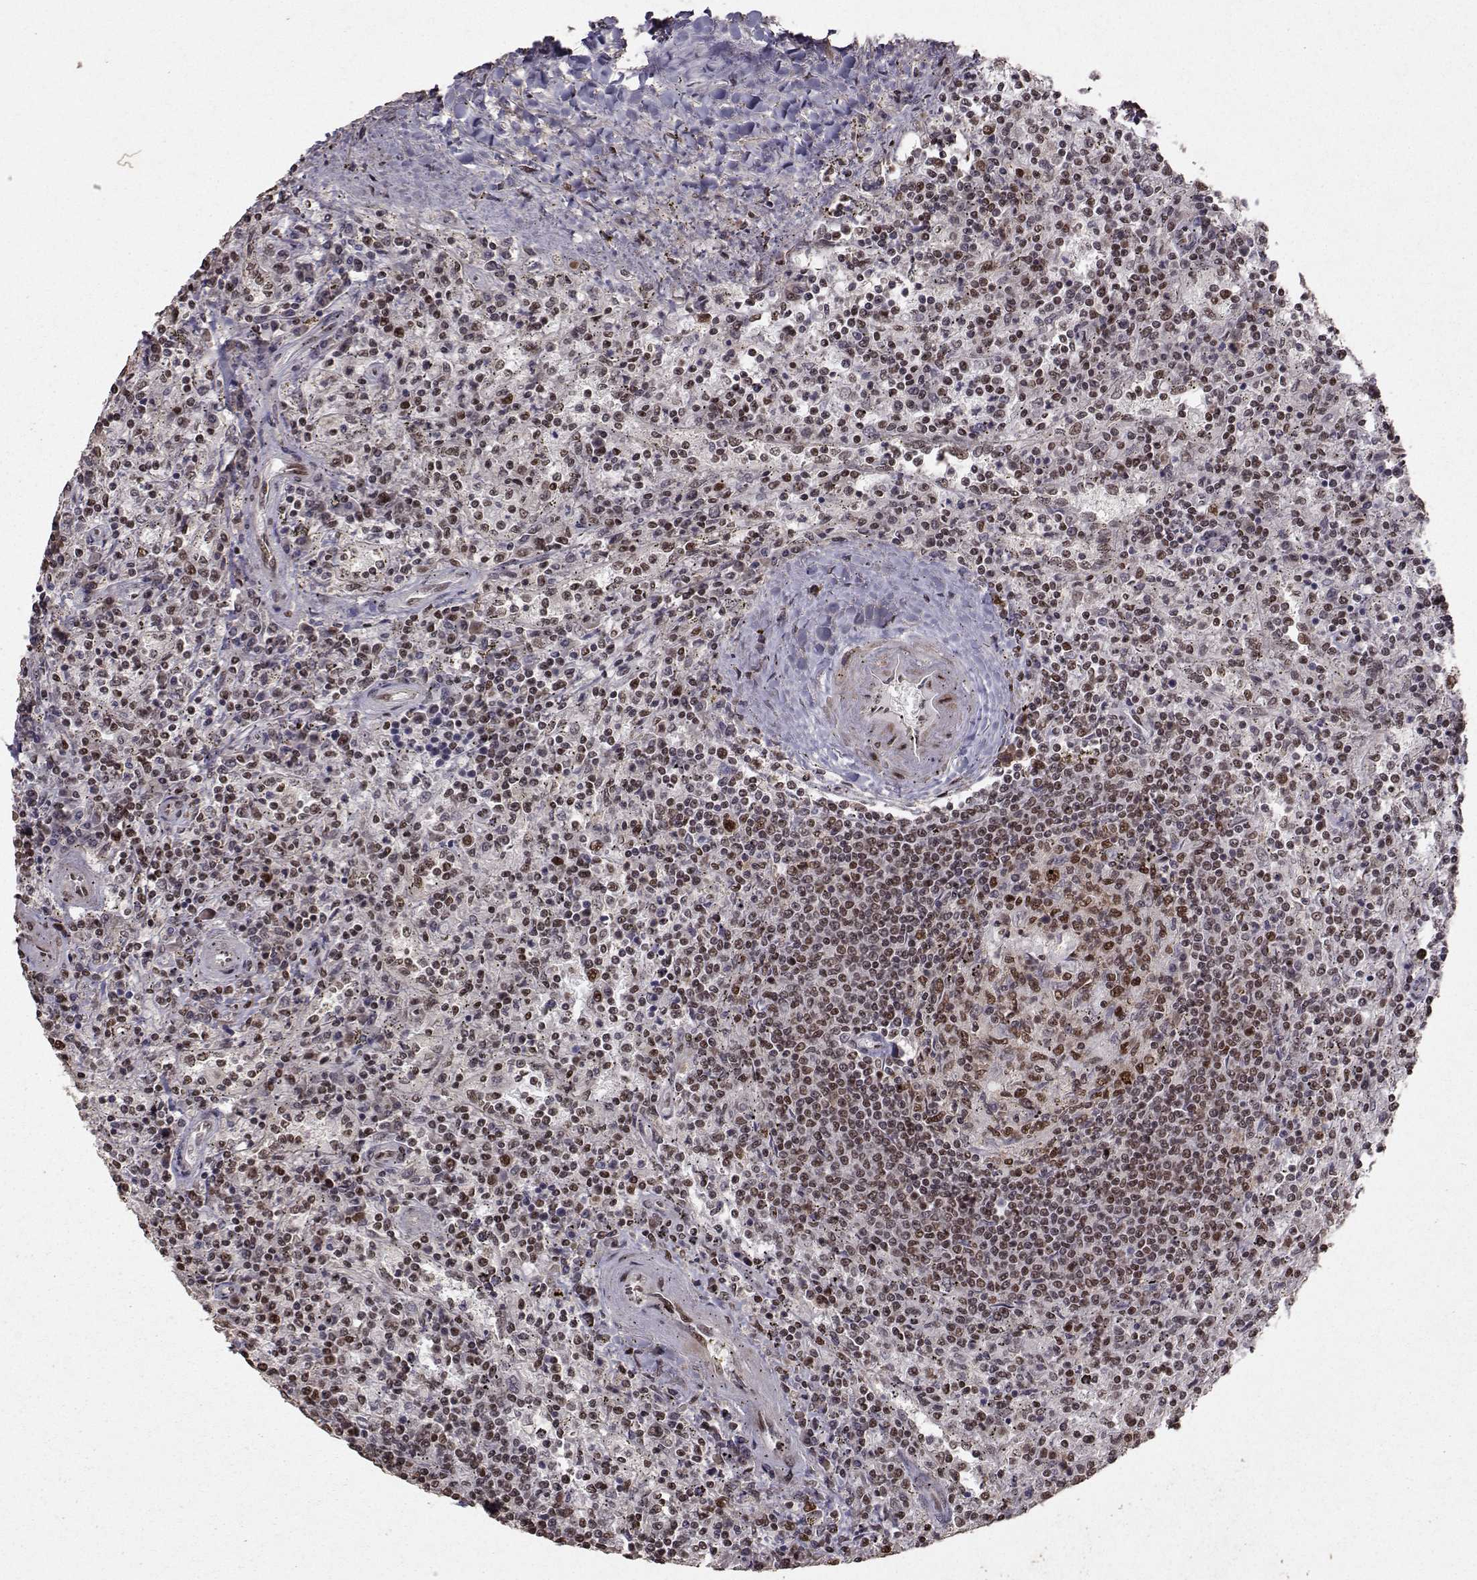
{"staining": {"intensity": "moderate", "quantity": "25%-75%", "location": "nuclear"}, "tissue": "lymphoma", "cell_type": "Tumor cells", "image_type": "cancer", "snomed": [{"axis": "morphology", "description": "Malignant lymphoma, non-Hodgkin's type, Low grade"}, {"axis": "topography", "description": "Spleen"}], "caption": "Lymphoma stained with a brown dye displays moderate nuclear positive expression in about 25%-75% of tumor cells.", "gene": "SF1", "patient": {"sex": "male", "age": 62}}